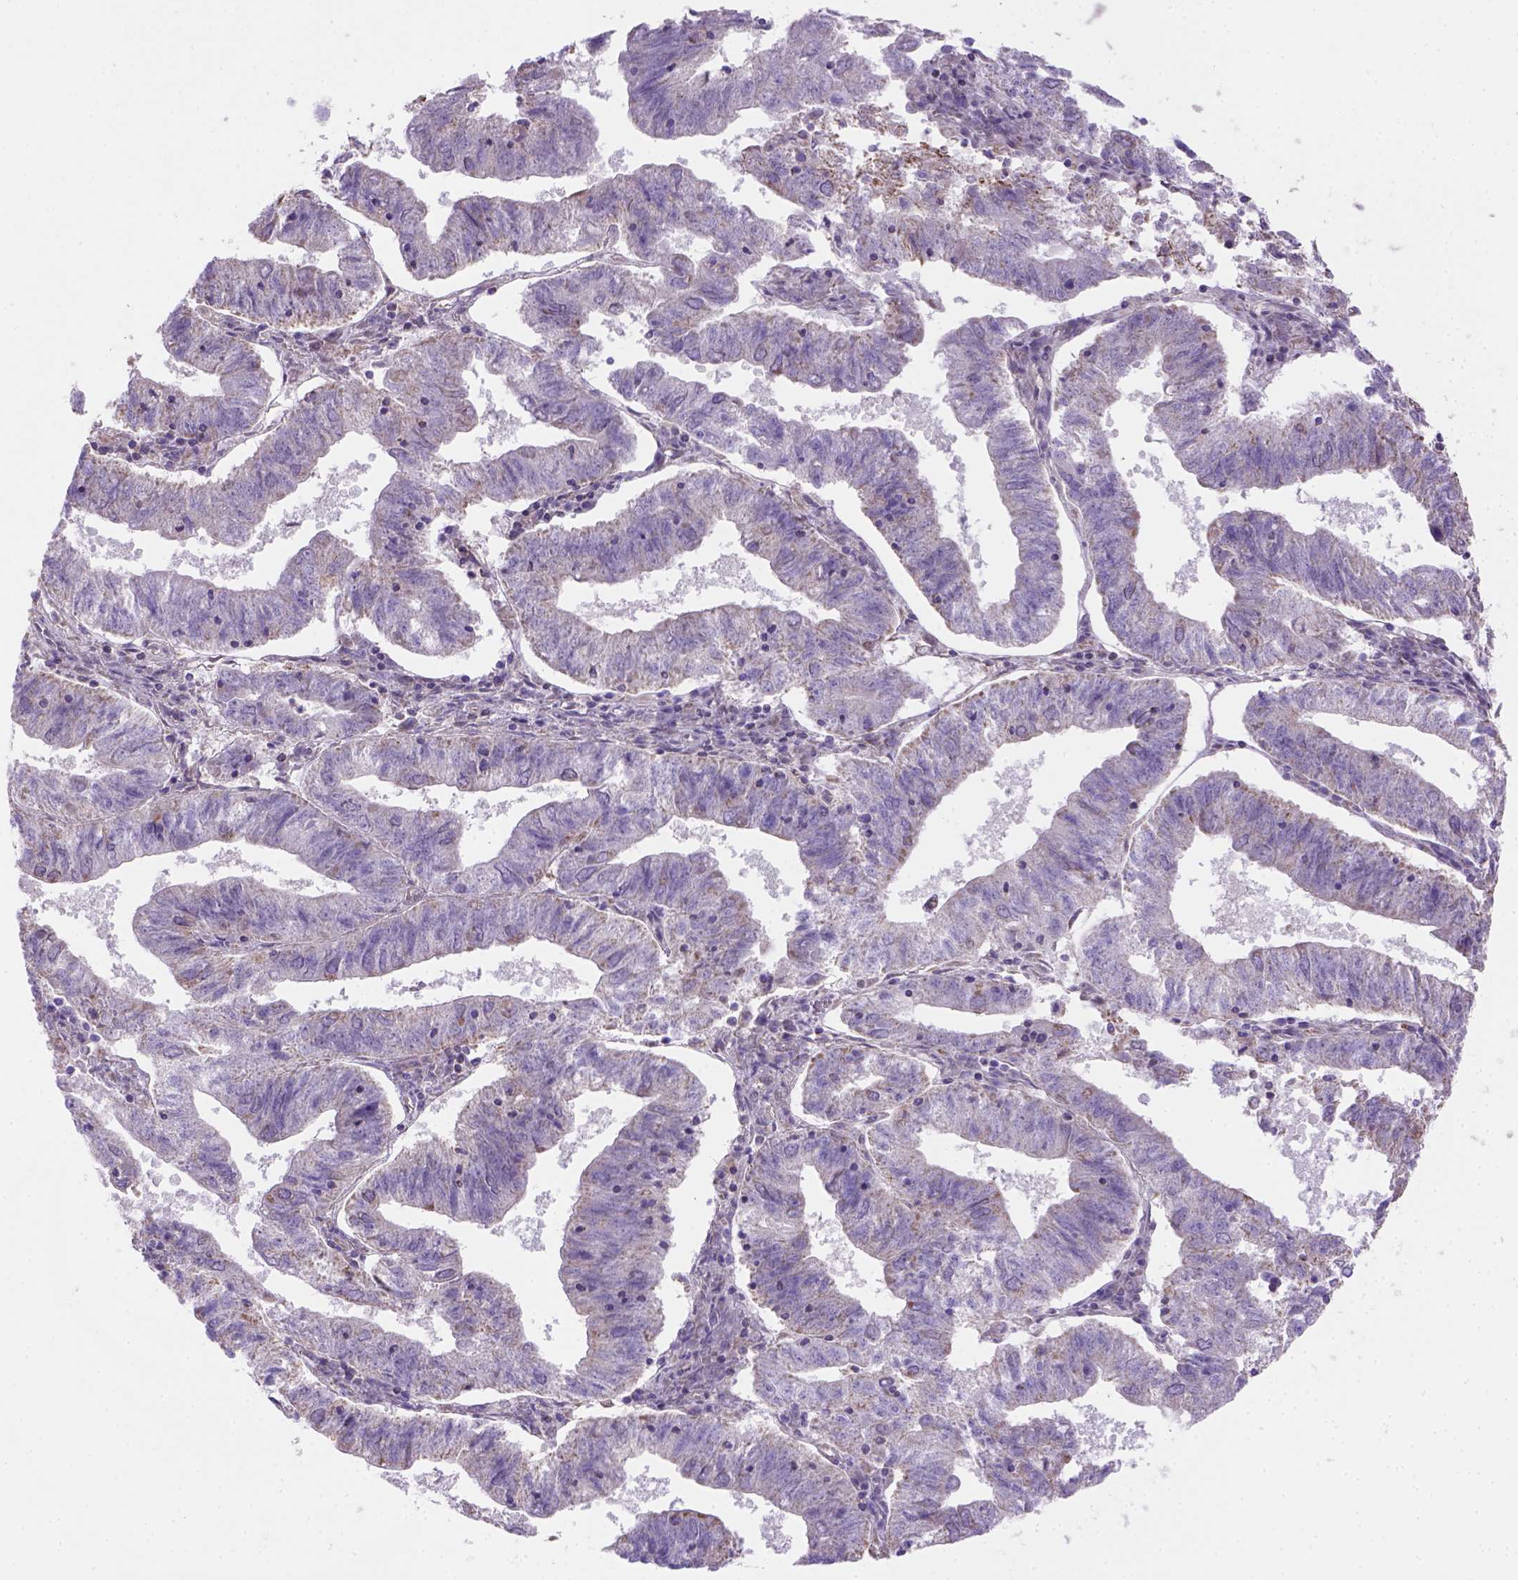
{"staining": {"intensity": "negative", "quantity": "none", "location": "none"}, "tissue": "endometrial cancer", "cell_type": "Tumor cells", "image_type": "cancer", "snomed": [{"axis": "morphology", "description": "Adenocarcinoma, NOS"}, {"axis": "topography", "description": "Endometrium"}], "caption": "Tumor cells show no significant staining in endometrial cancer.", "gene": "HTRA1", "patient": {"sex": "female", "age": 82}}